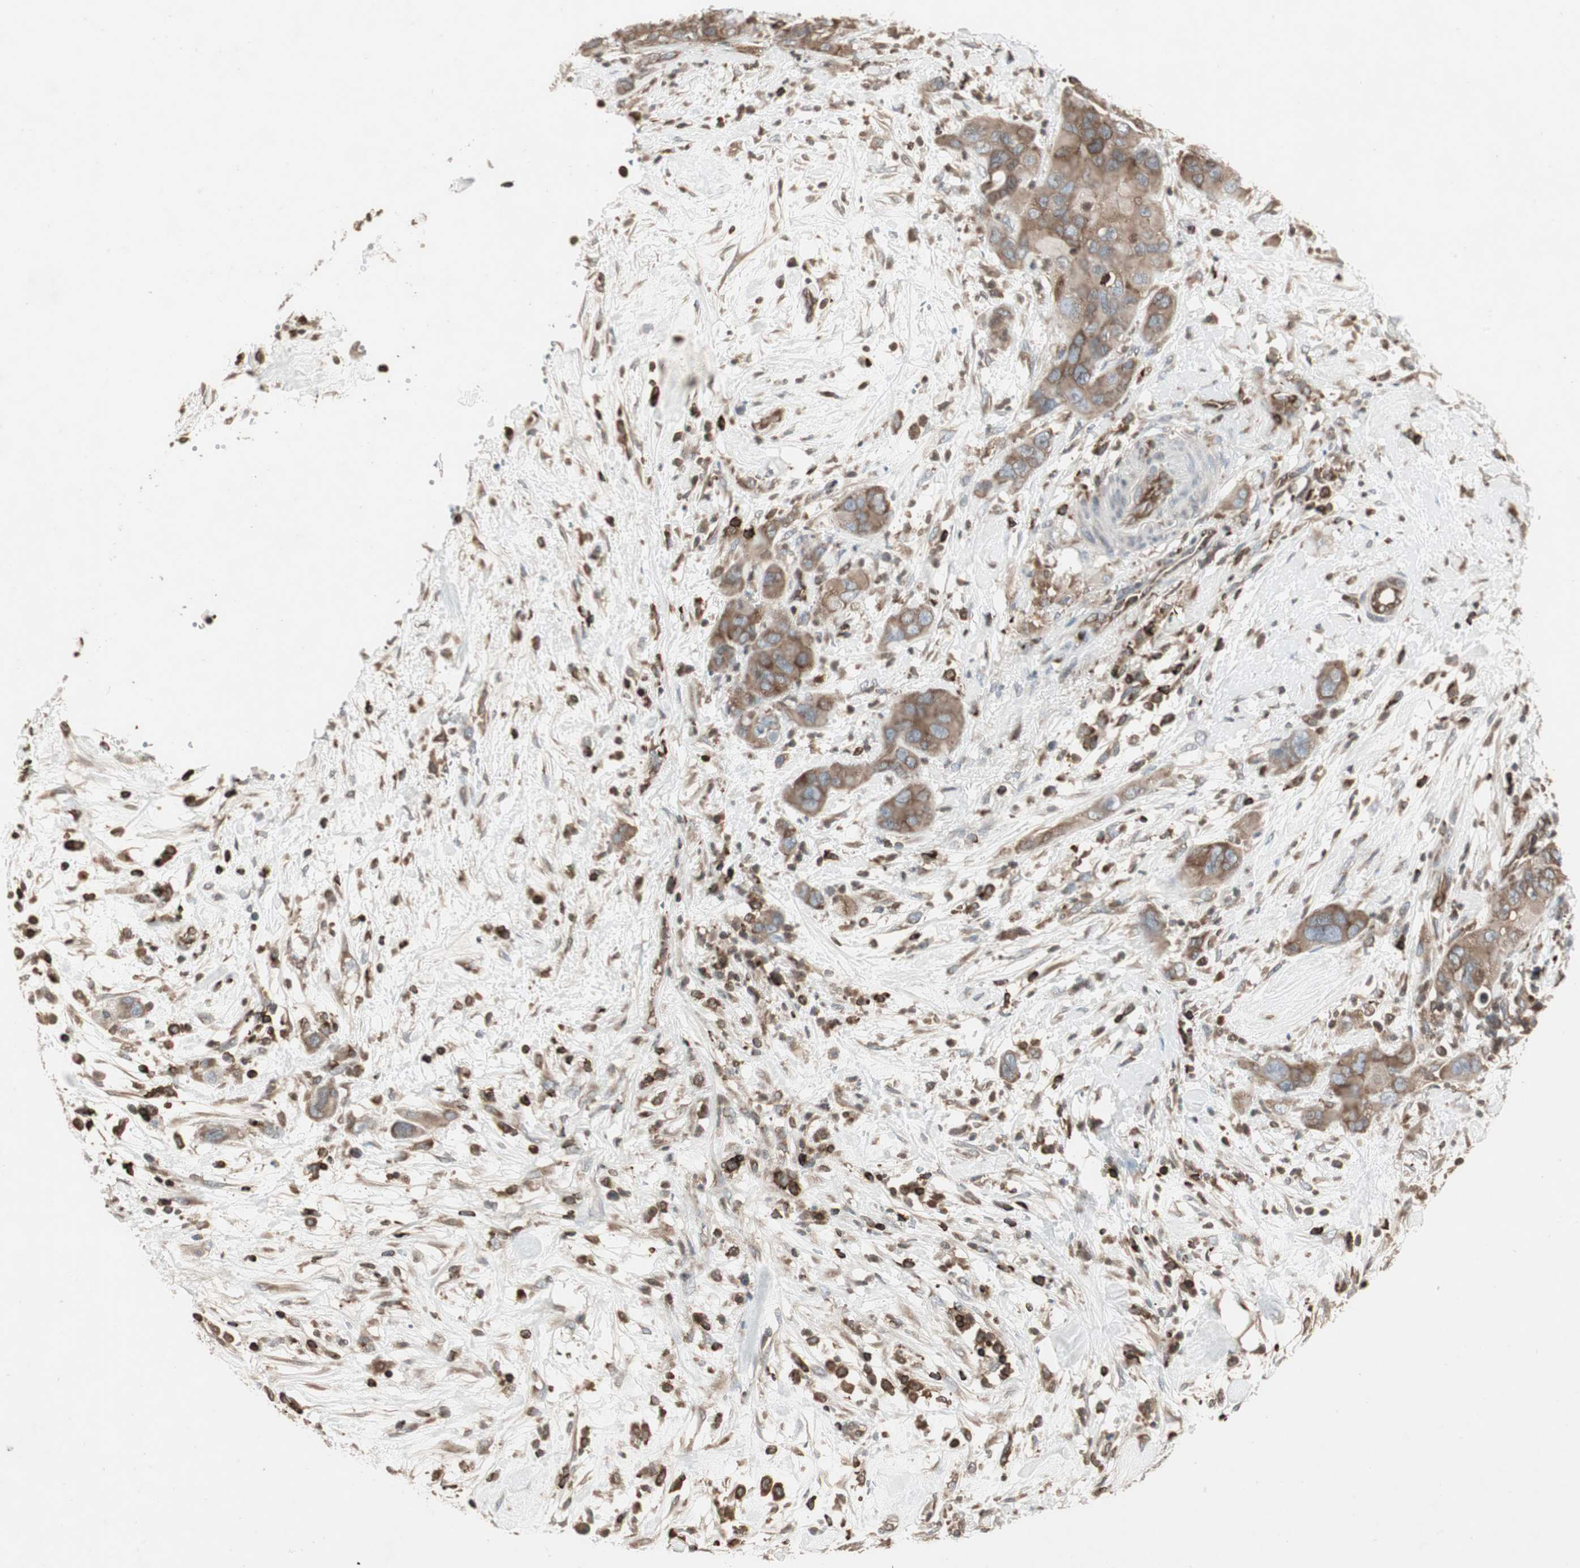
{"staining": {"intensity": "moderate", "quantity": ">75%", "location": "cytoplasmic/membranous"}, "tissue": "pancreatic cancer", "cell_type": "Tumor cells", "image_type": "cancer", "snomed": [{"axis": "morphology", "description": "Adenocarcinoma, NOS"}, {"axis": "topography", "description": "Pancreas"}], "caption": "There is medium levels of moderate cytoplasmic/membranous staining in tumor cells of adenocarcinoma (pancreatic), as demonstrated by immunohistochemical staining (brown color).", "gene": "ARHGEF1", "patient": {"sex": "female", "age": 71}}